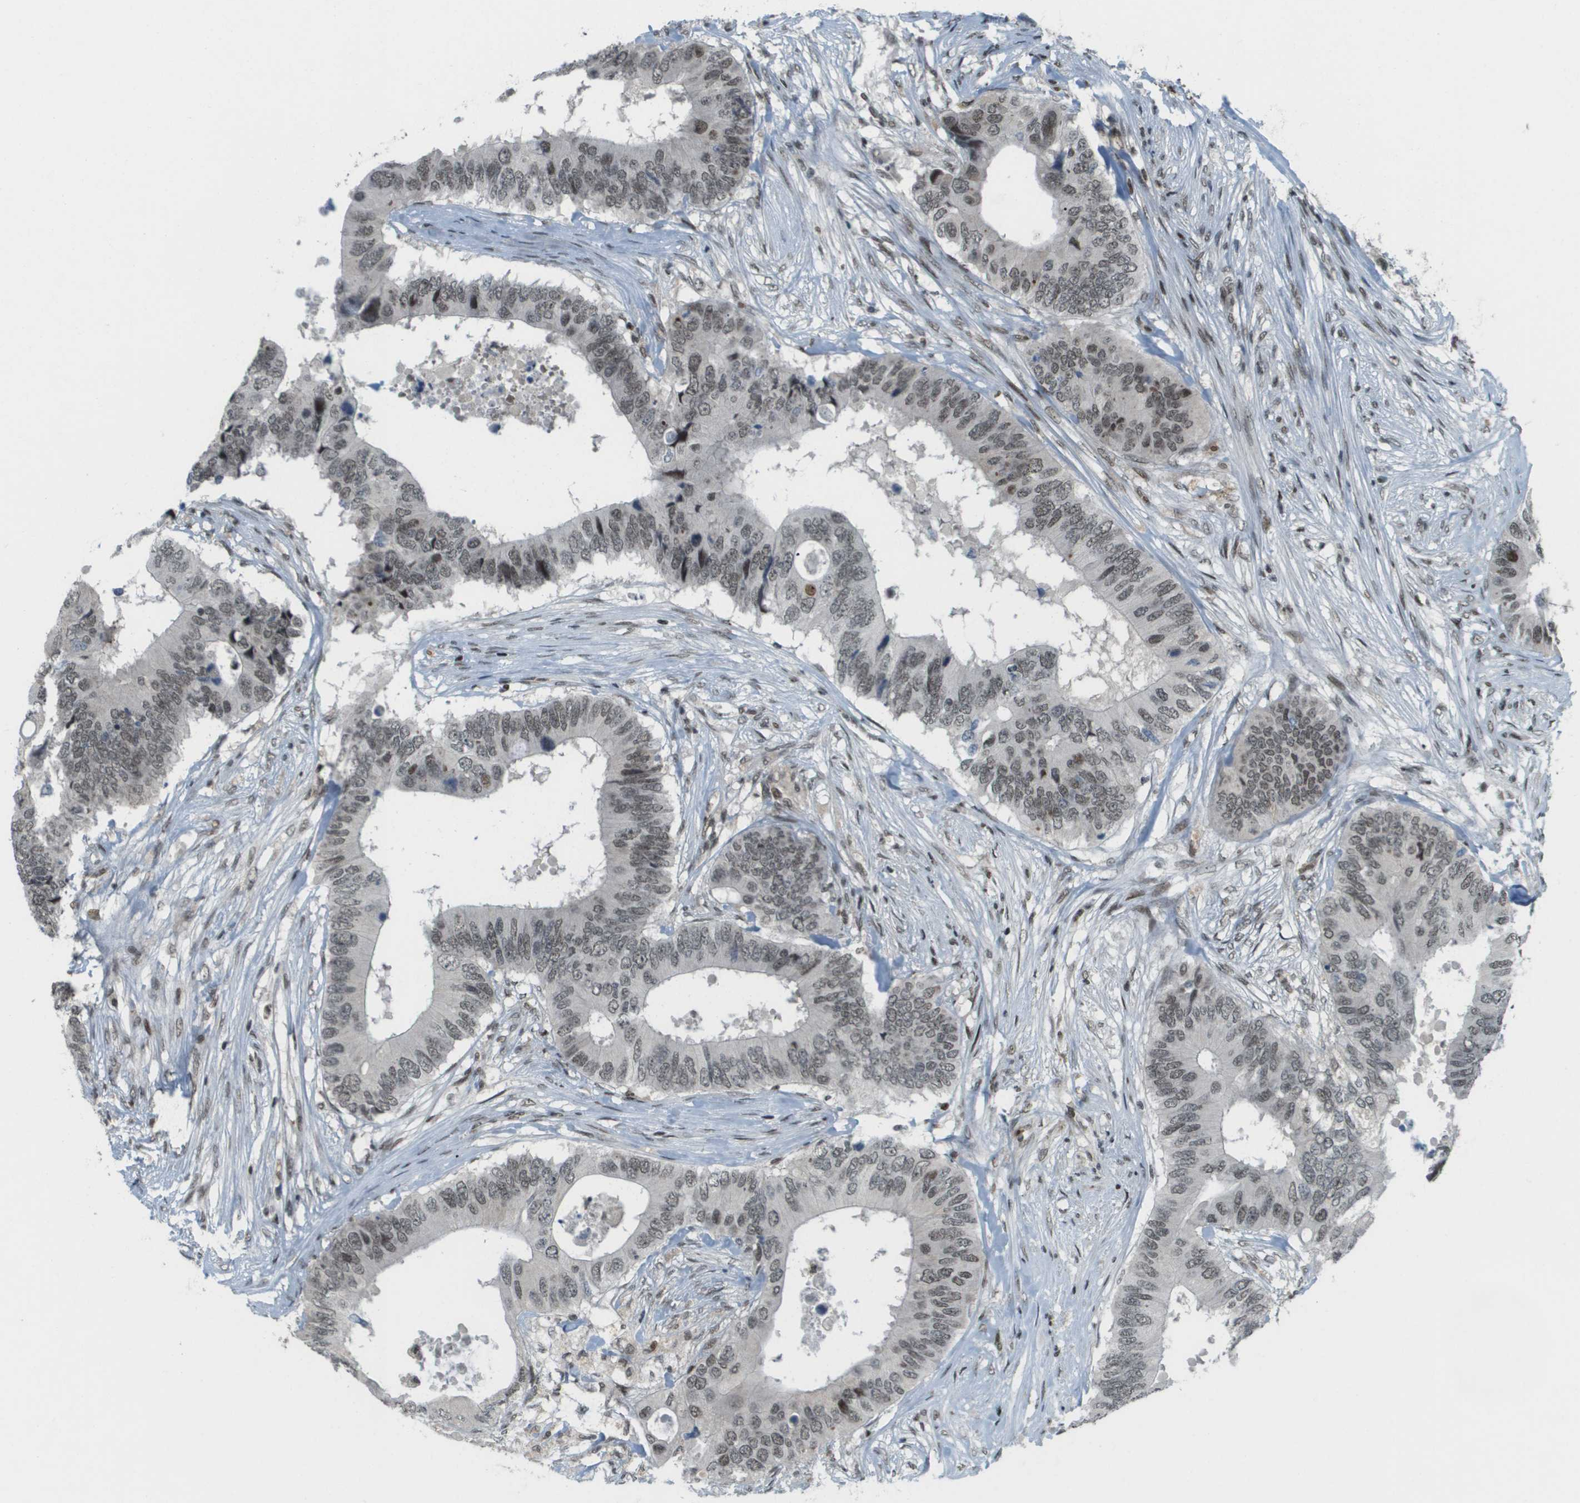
{"staining": {"intensity": "weak", "quantity": ">75%", "location": "nuclear"}, "tissue": "colorectal cancer", "cell_type": "Tumor cells", "image_type": "cancer", "snomed": [{"axis": "morphology", "description": "Adenocarcinoma, NOS"}, {"axis": "topography", "description": "Colon"}], "caption": "Colorectal cancer (adenocarcinoma) stained with a protein marker displays weak staining in tumor cells.", "gene": "IRF7", "patient": {"sex": "male", "age": 71}}